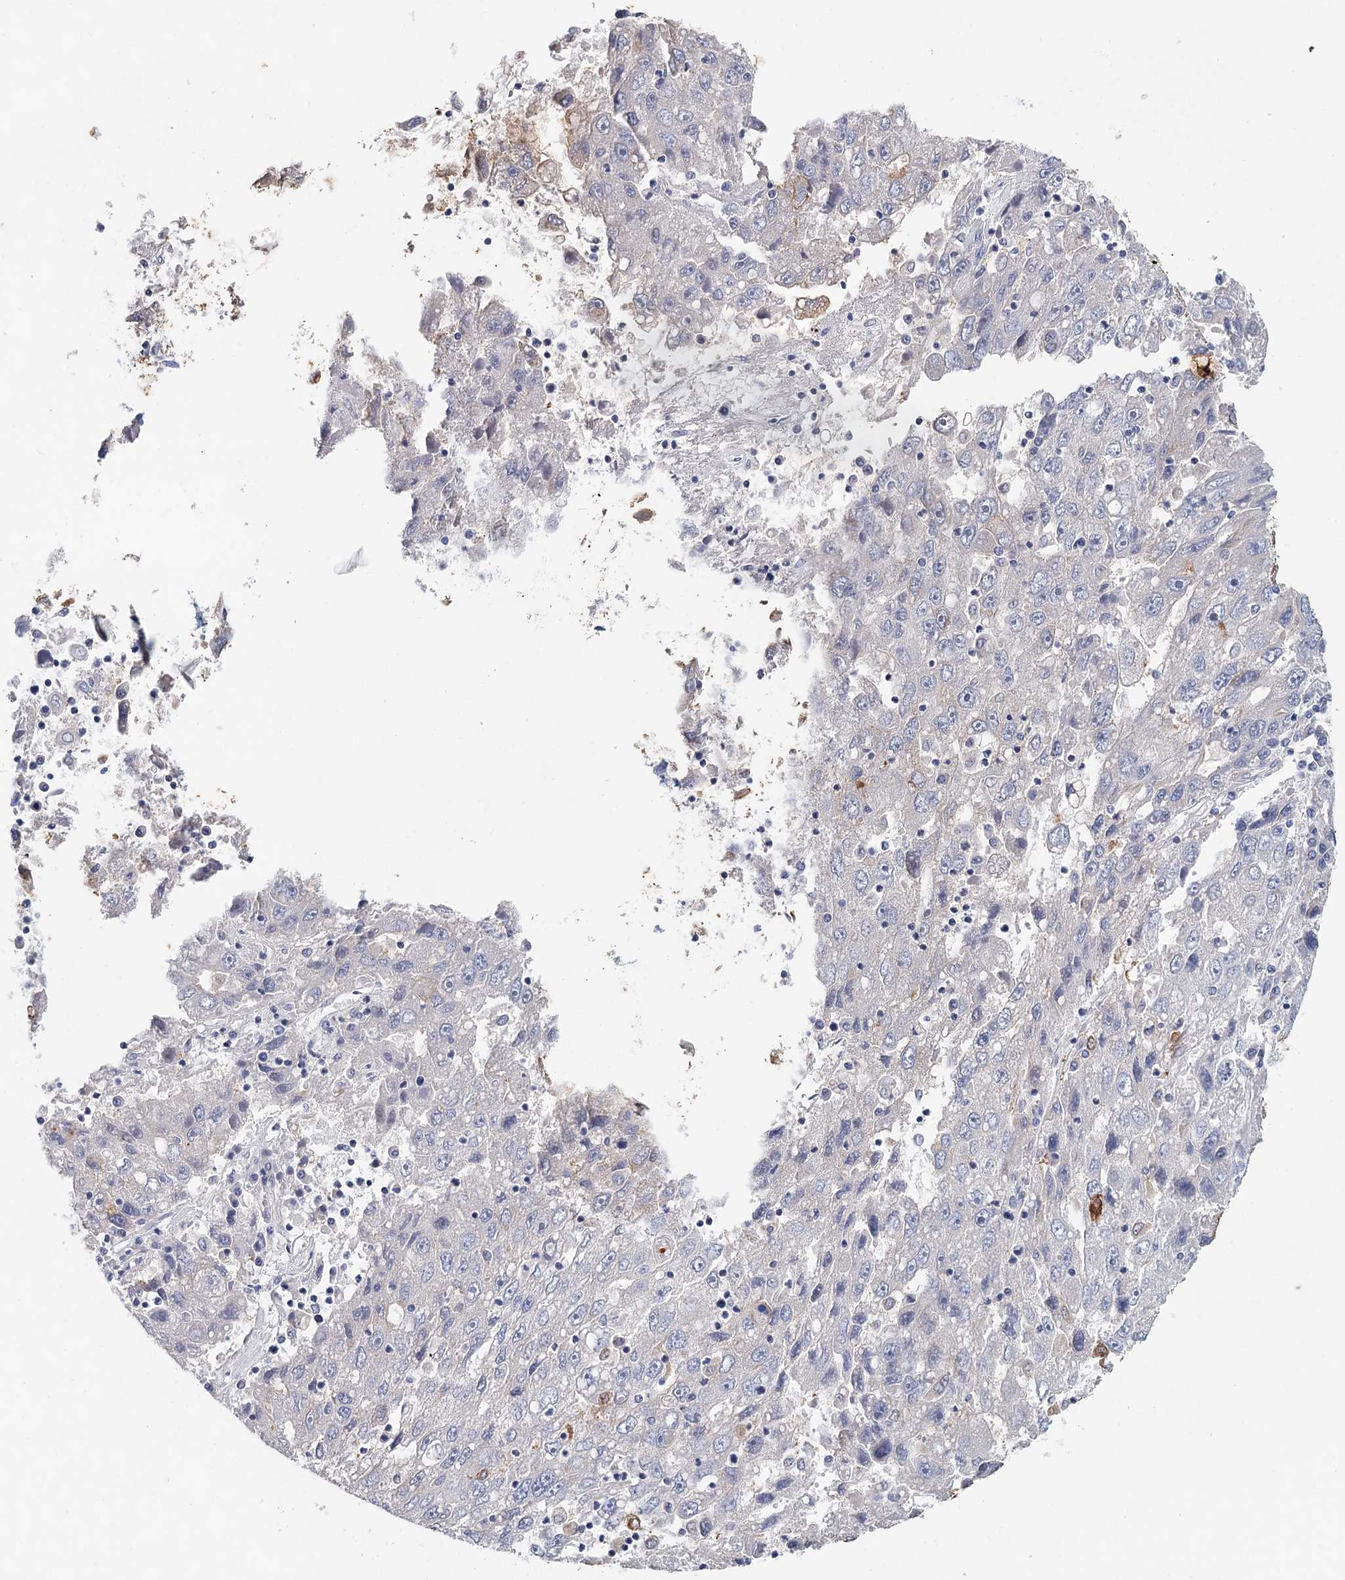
{"staining": {"intensity": "moderate", "quantity": "<25%", "location": "cytoplasmic/membranous"}, "tissue": "liver cancer", "cell_type": "Tumor cells", "image_type": "cancer", "snomed": [{"axis": "morphology", "description": "Carcinoma, Hepatocellular, NOS"}, {"axis": "topography", "description": "Liver"}], "caption": "IHC (DAB) staining of human hepatocellular carcinoma (liver) exhibits moderate cytoplasmic/membranous protein positivity in about <25% of tumor cells. The staining was performed using DAB (3,3'-diaminobenzidine) to visualize the protein expression in brown, while the nuclei were stained in blue with hematoxylin (Magnification: 20x).", "gene": "SLC19A3", "patient": {"sex": "male", "age": 49}}